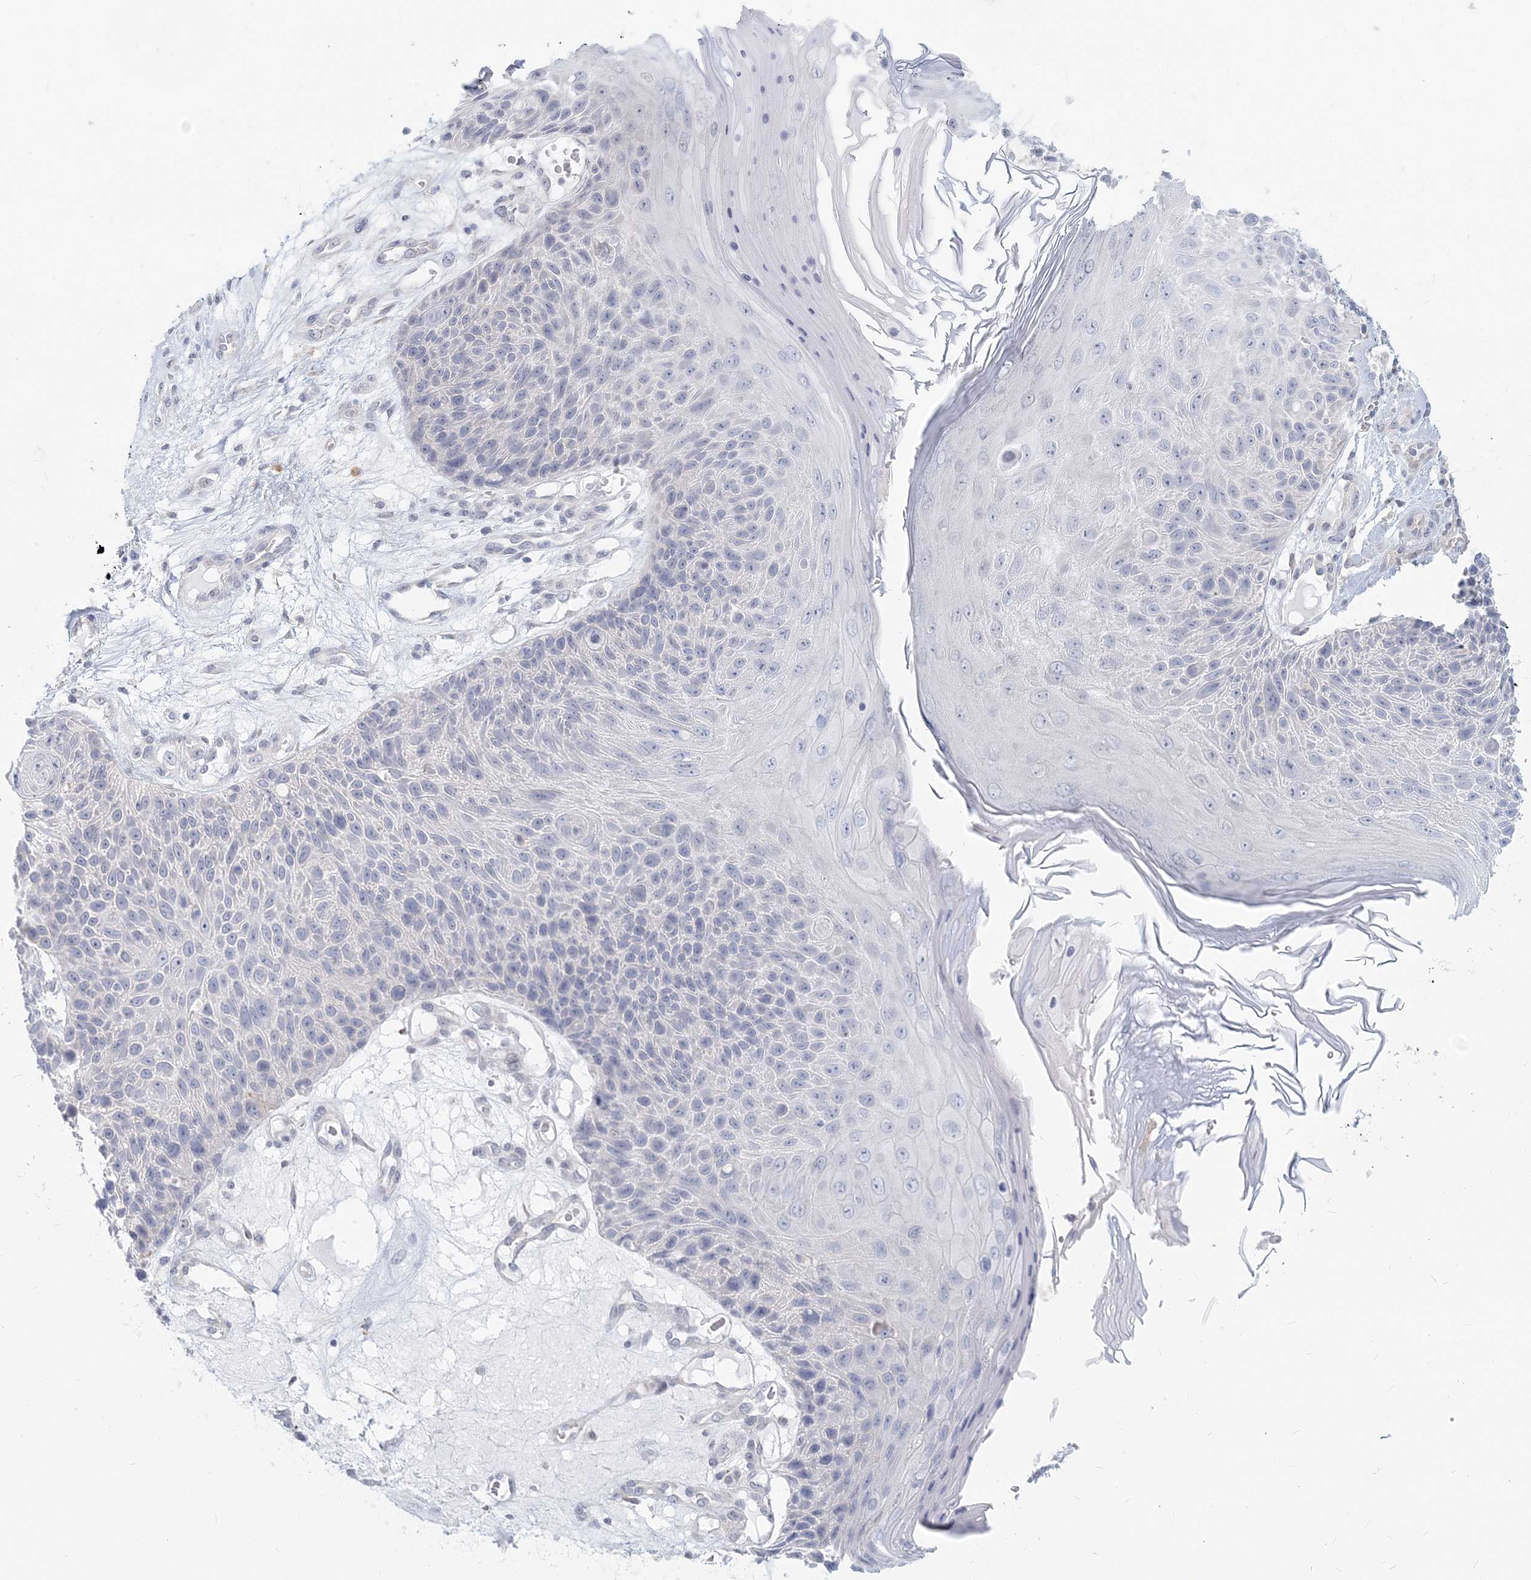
{"staining": {"intensity": "negative", "quantity": "none", "location": "none"}, "tissue": "skin cancer", "cell_type": "Tumor cells", "image_type": "cancer", "snomed": [{"axis": "morphology", "description": "Squamous cell carcinoma, NOS"}, {"axis": "topography", "description": "Skin"}], "caption": "Protein analysis of skin cancer shows no significant staining in tumor cells.", "gene": "GMPPA", "patient": {"sex": "female", "age": 88}}